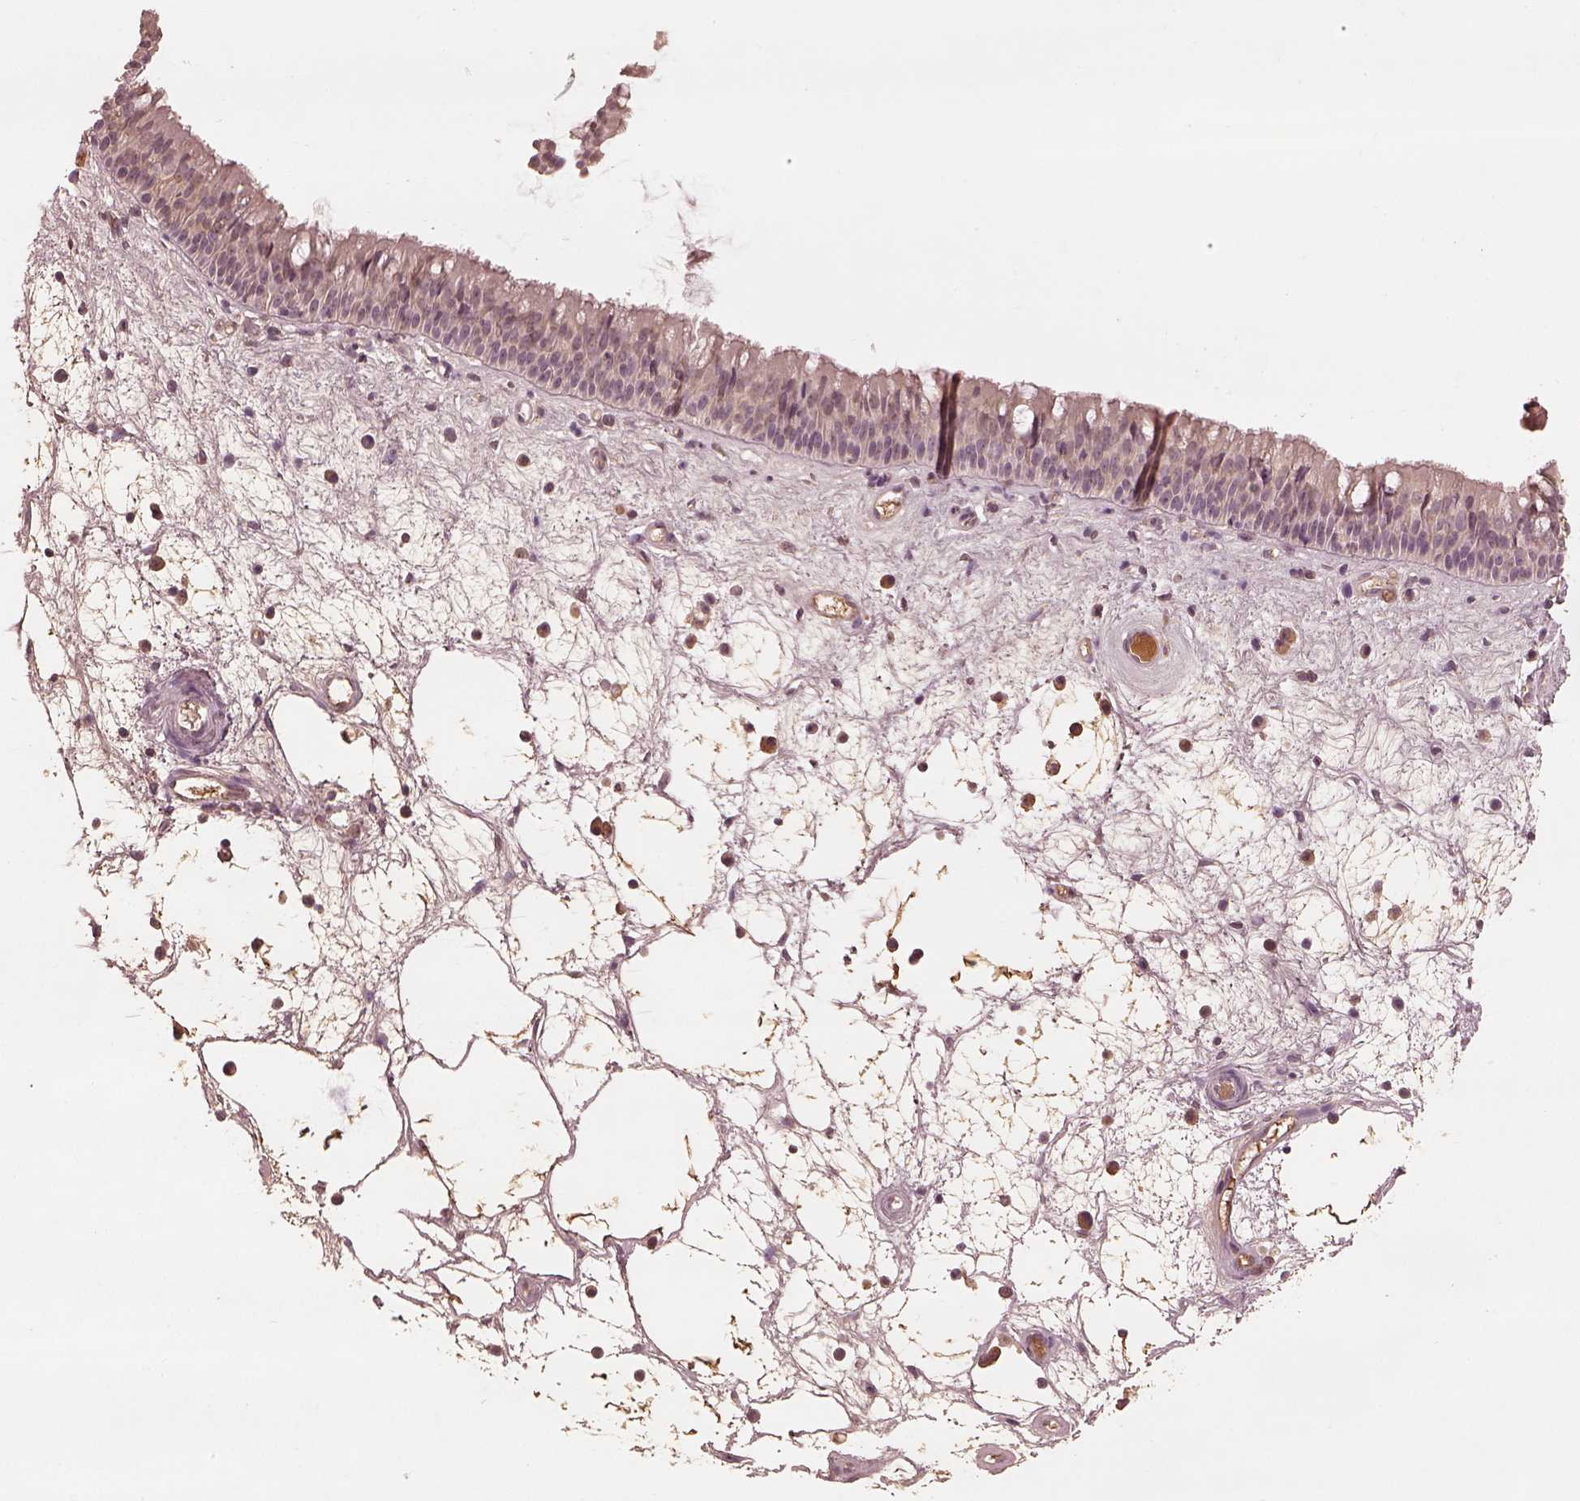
{"staining": {"intensity": "negative", "quantity": "none", "location": "none"}, "tissue": "nasopharynx", "cell_type": "Respiratory epithelial cells", "image_type": "normal", "snomed": [{"axis": "morphology", "description": "Normal tissue, NOS"}, {"axis": "topography", "description": "Nasopharynx"}], "caption": "This micrograph is of benign nasopharynx stained with immunohistochemistry to label a protein in brown with the nuclei are counter-stained blue. There is no positivity in respiratory epithelial cells.", "gene": "CALR3", "patient": {"sex": "male", "age": 69}}